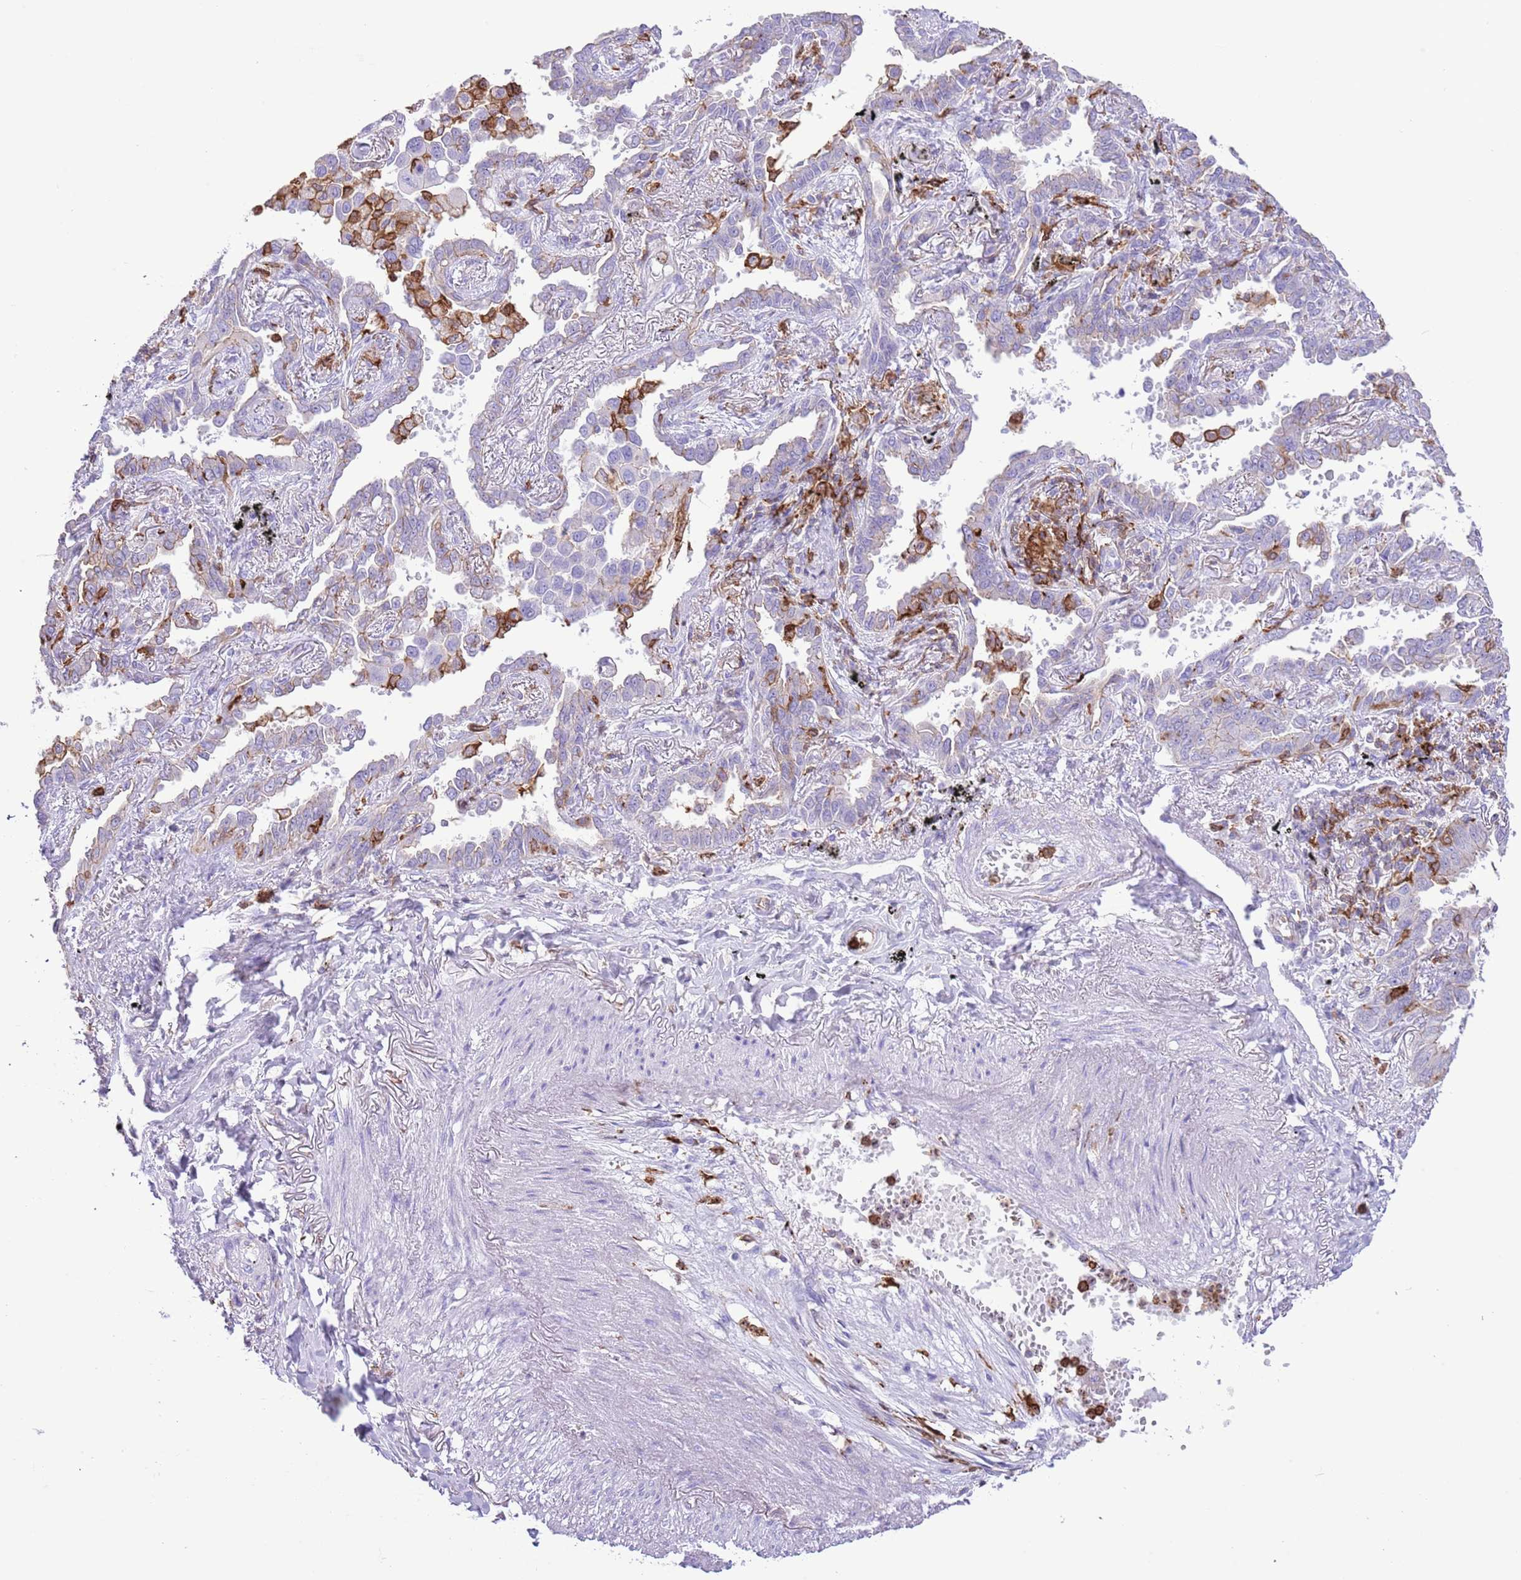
{"staining": {"intensity": "negative", "quantity": "none", "location": "none"}, "tissue": "lung cancer", "cell_type": "Tumor cells", "image_type": "cancer", "snomed": [{"axis": "morphology", "description": "Adenocarcinoma, NOS"}, {"axis": "topography", "description": "Lung"}], "caption": "This is an IHC photomicrograph of adenocarcinoma (lung). There is no positivity in tumor cells.", "gene": "EFHD2", "patient": {"sex": "male", "age": 67}}